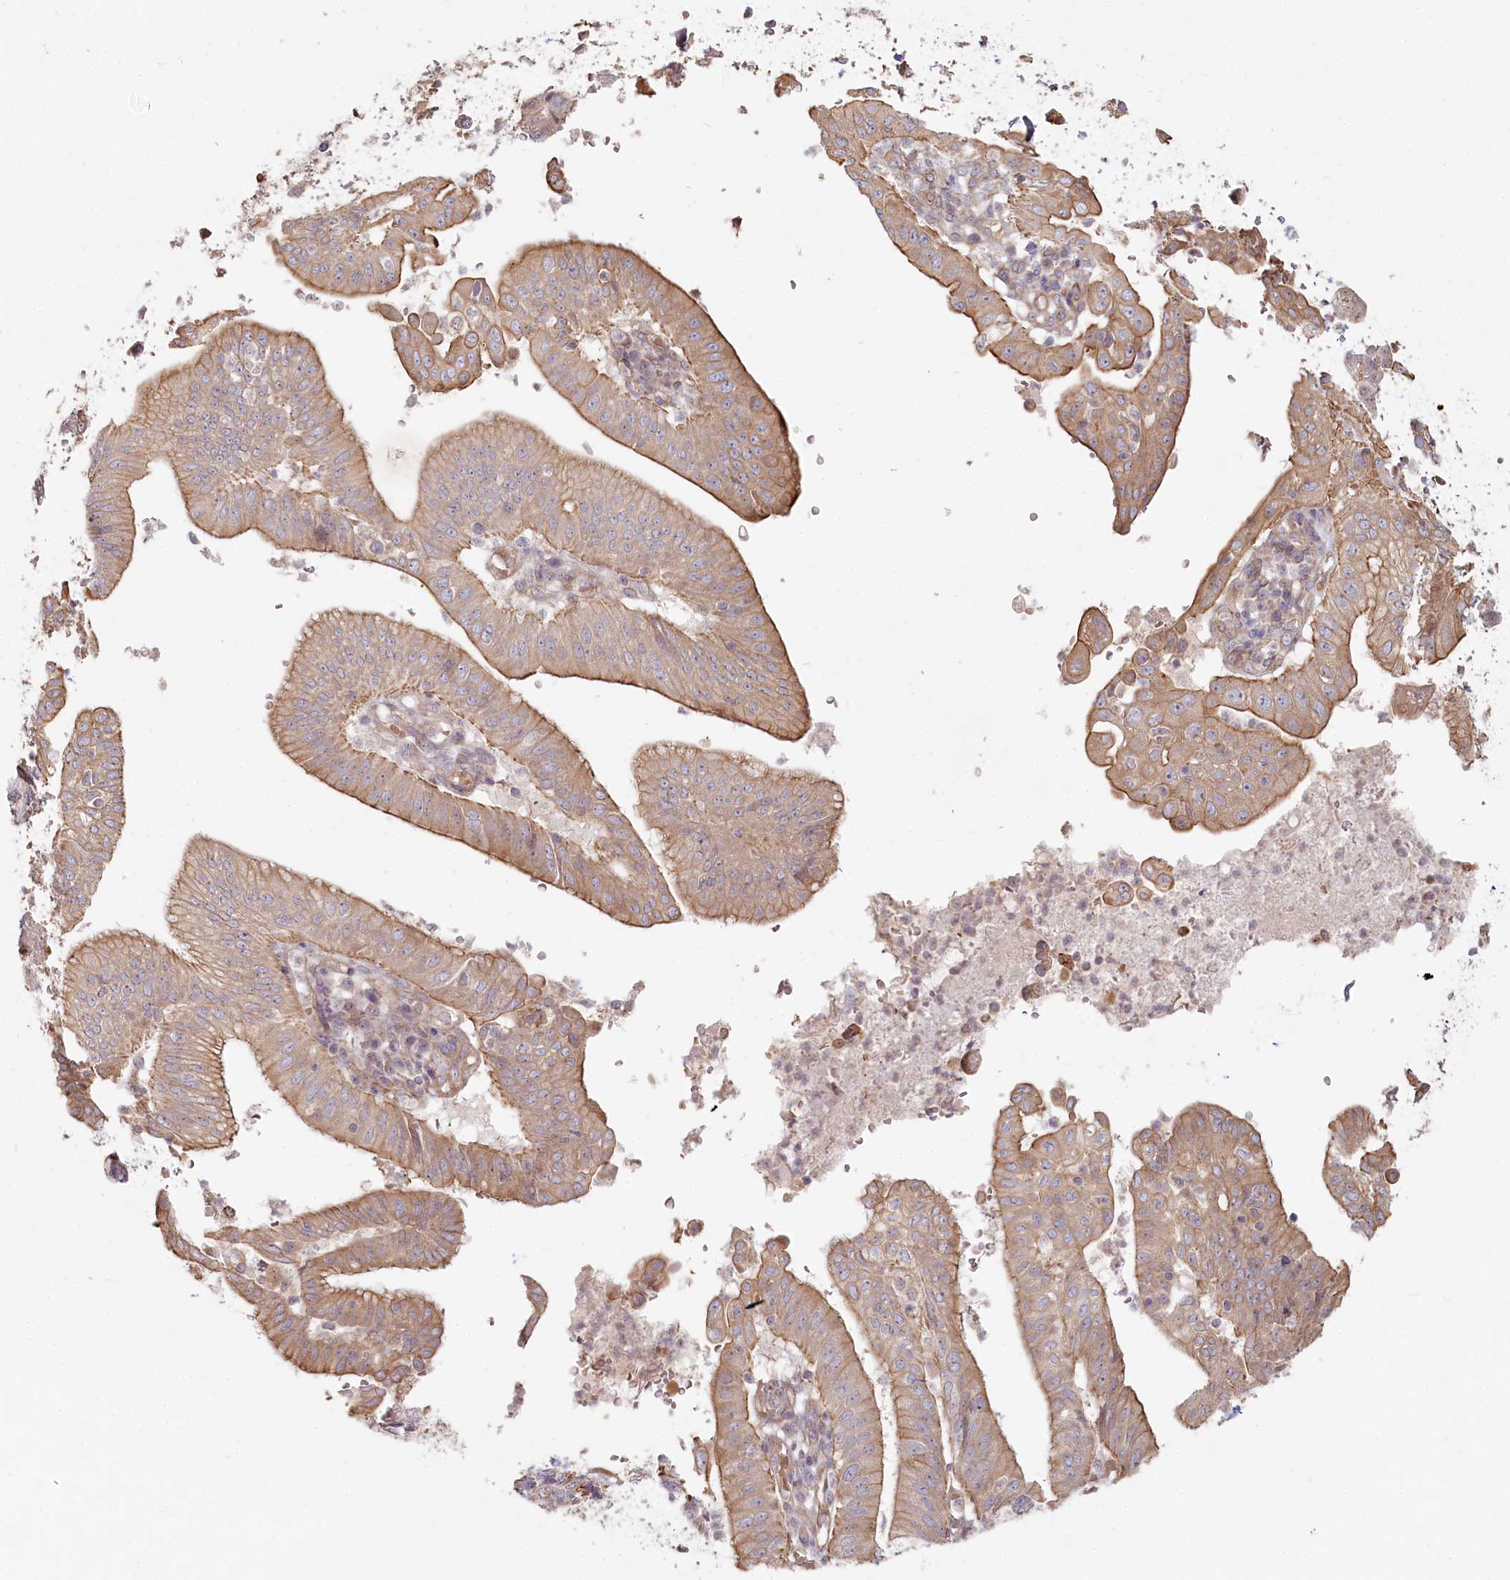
{"staining": {"intensity": "moderate", "quantity": ">75%", "location": "cytoplasmic/membranous"}, "tissue": "pancreatic cancer", "cell_type": "Tumor cells", "image_type": "cancer", "snomed": [{"axis": "morphology", "description": "Adenocarcinoma, NOS"}, {"axis": "topography", "description": "Pancreas"}], "caption": "This is a micrograph of immunohistochemistry (IHC) staining of pancreatic cancer (adenocarcinoma), which shows moderate expression in the cytoplasmic/membranous of tumor cells.", "gene": "TCHP", "patient": {"sex": "male", "age": 68}}